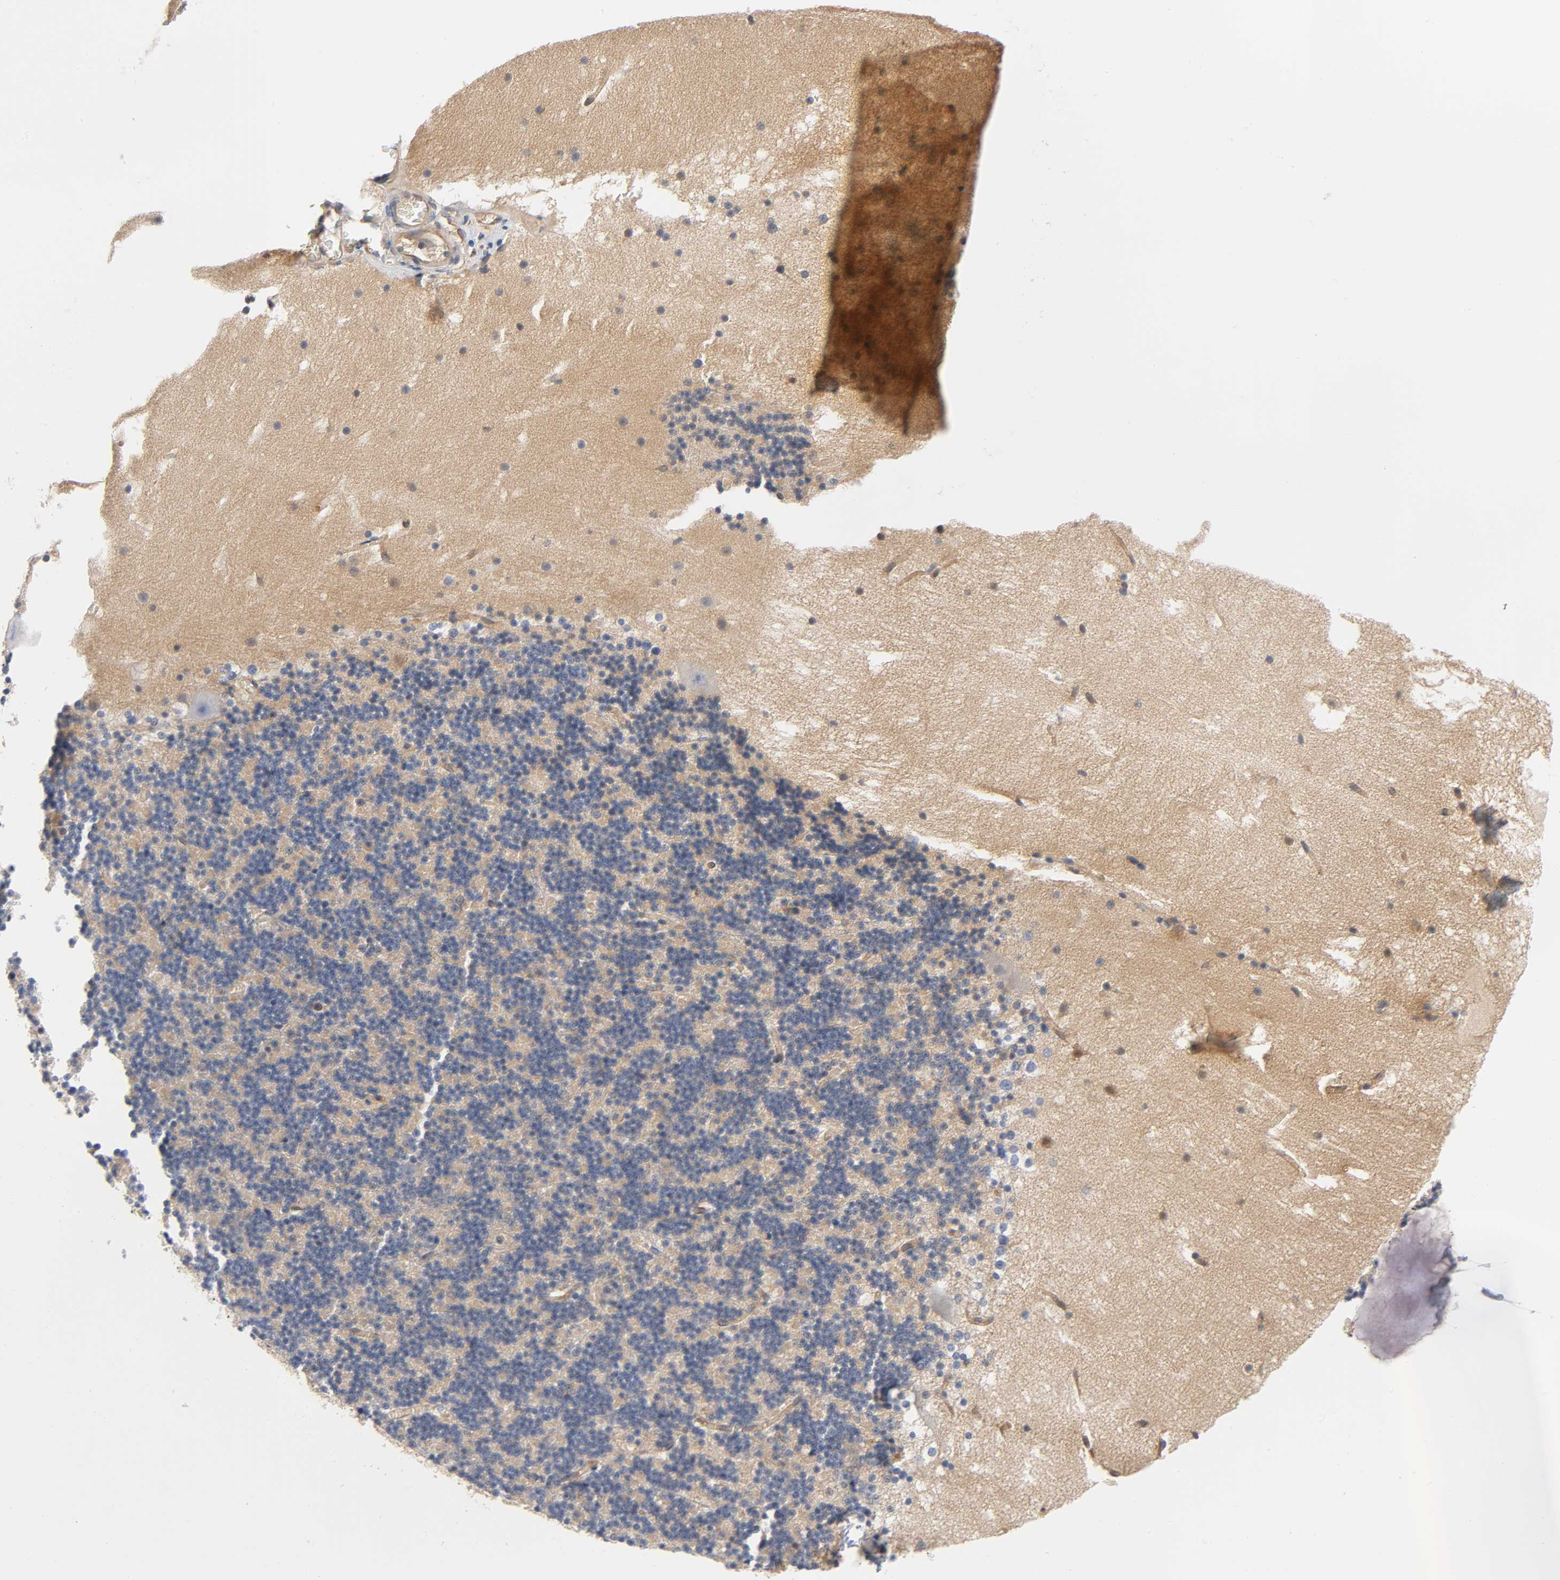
{"staining": {"intensity": "moderate", "quantity": "25%-75%", "location": "cytoplasmic/membranous"}, "tissue": "cerebellum", "cell_type": "Cells in granular layer", "image_type": "normal", "snomed": [{"axis": "morphology", "description": "Normal tissue, NOS"}, {"axis": "topography", "description": "Cerebellum"}], "caption": "Protein staining reveals moderate cytoplasmic/membranous staining in approximately 25%-75% of cells in granular layer in benign cerebellum.", "gene": "PRKAB1", "patient": {"sex": "male", "age": 45}}